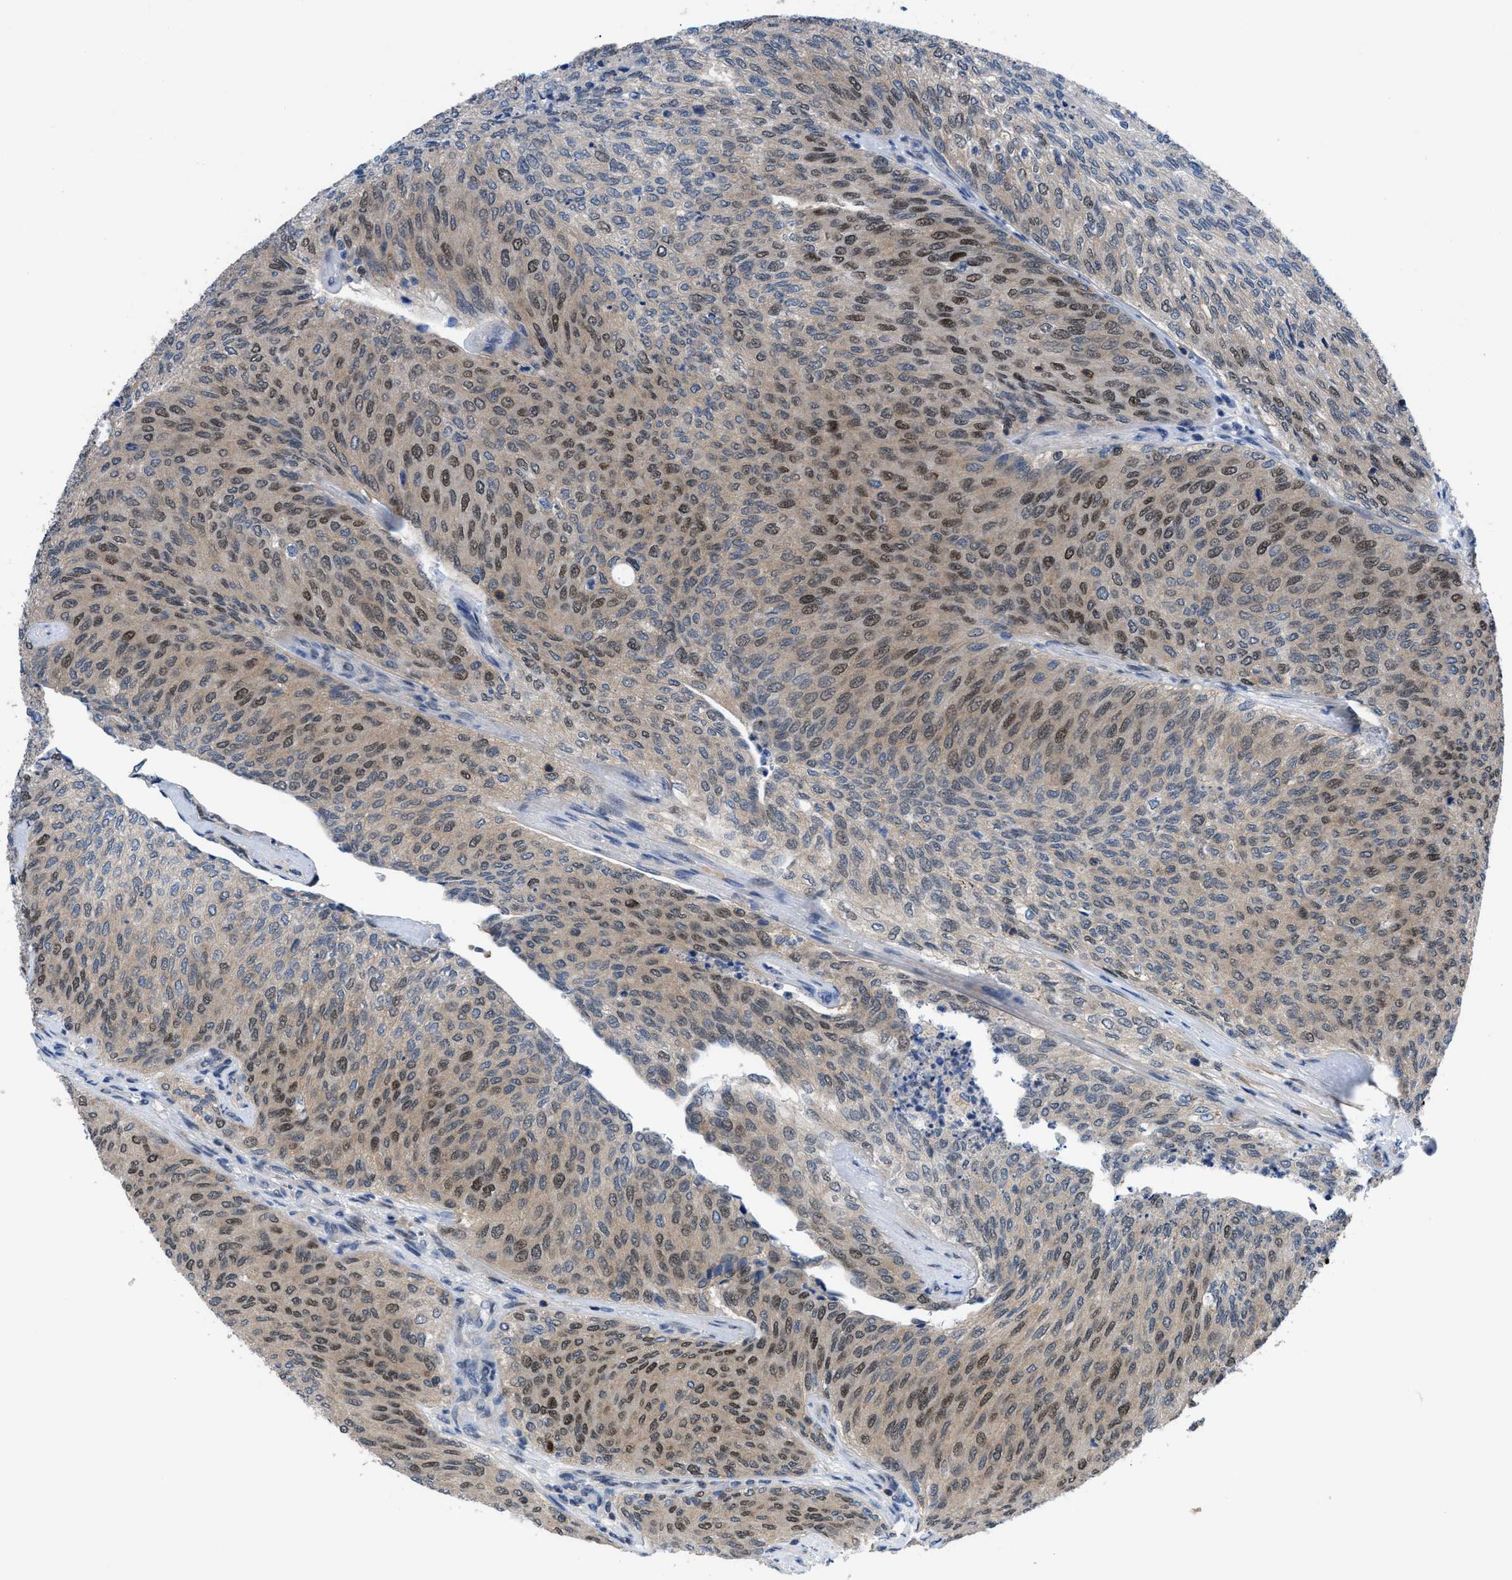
{"staining": {"intensity": "moderate", "quantity": ">75%", "location": "cytoplasmic/membranous,nuclear"}, "tissue": "urothelial cancer", "cell_type": "Tumor cells", "image_type": "cancer", "snomed": [{"axis": "morphology", "description": "Urothelial carcinoma, Low grade"}, {"axis": "topography", "description": "Urinary bladder"}], "caption": "A brown stain shows moderate cytoplasmic/membranous and nuclear expression of a protein in human urothelial cancer tumor cells.", "gene": "TMEM45B", "patient": {"sex": "female", "age": 79}}